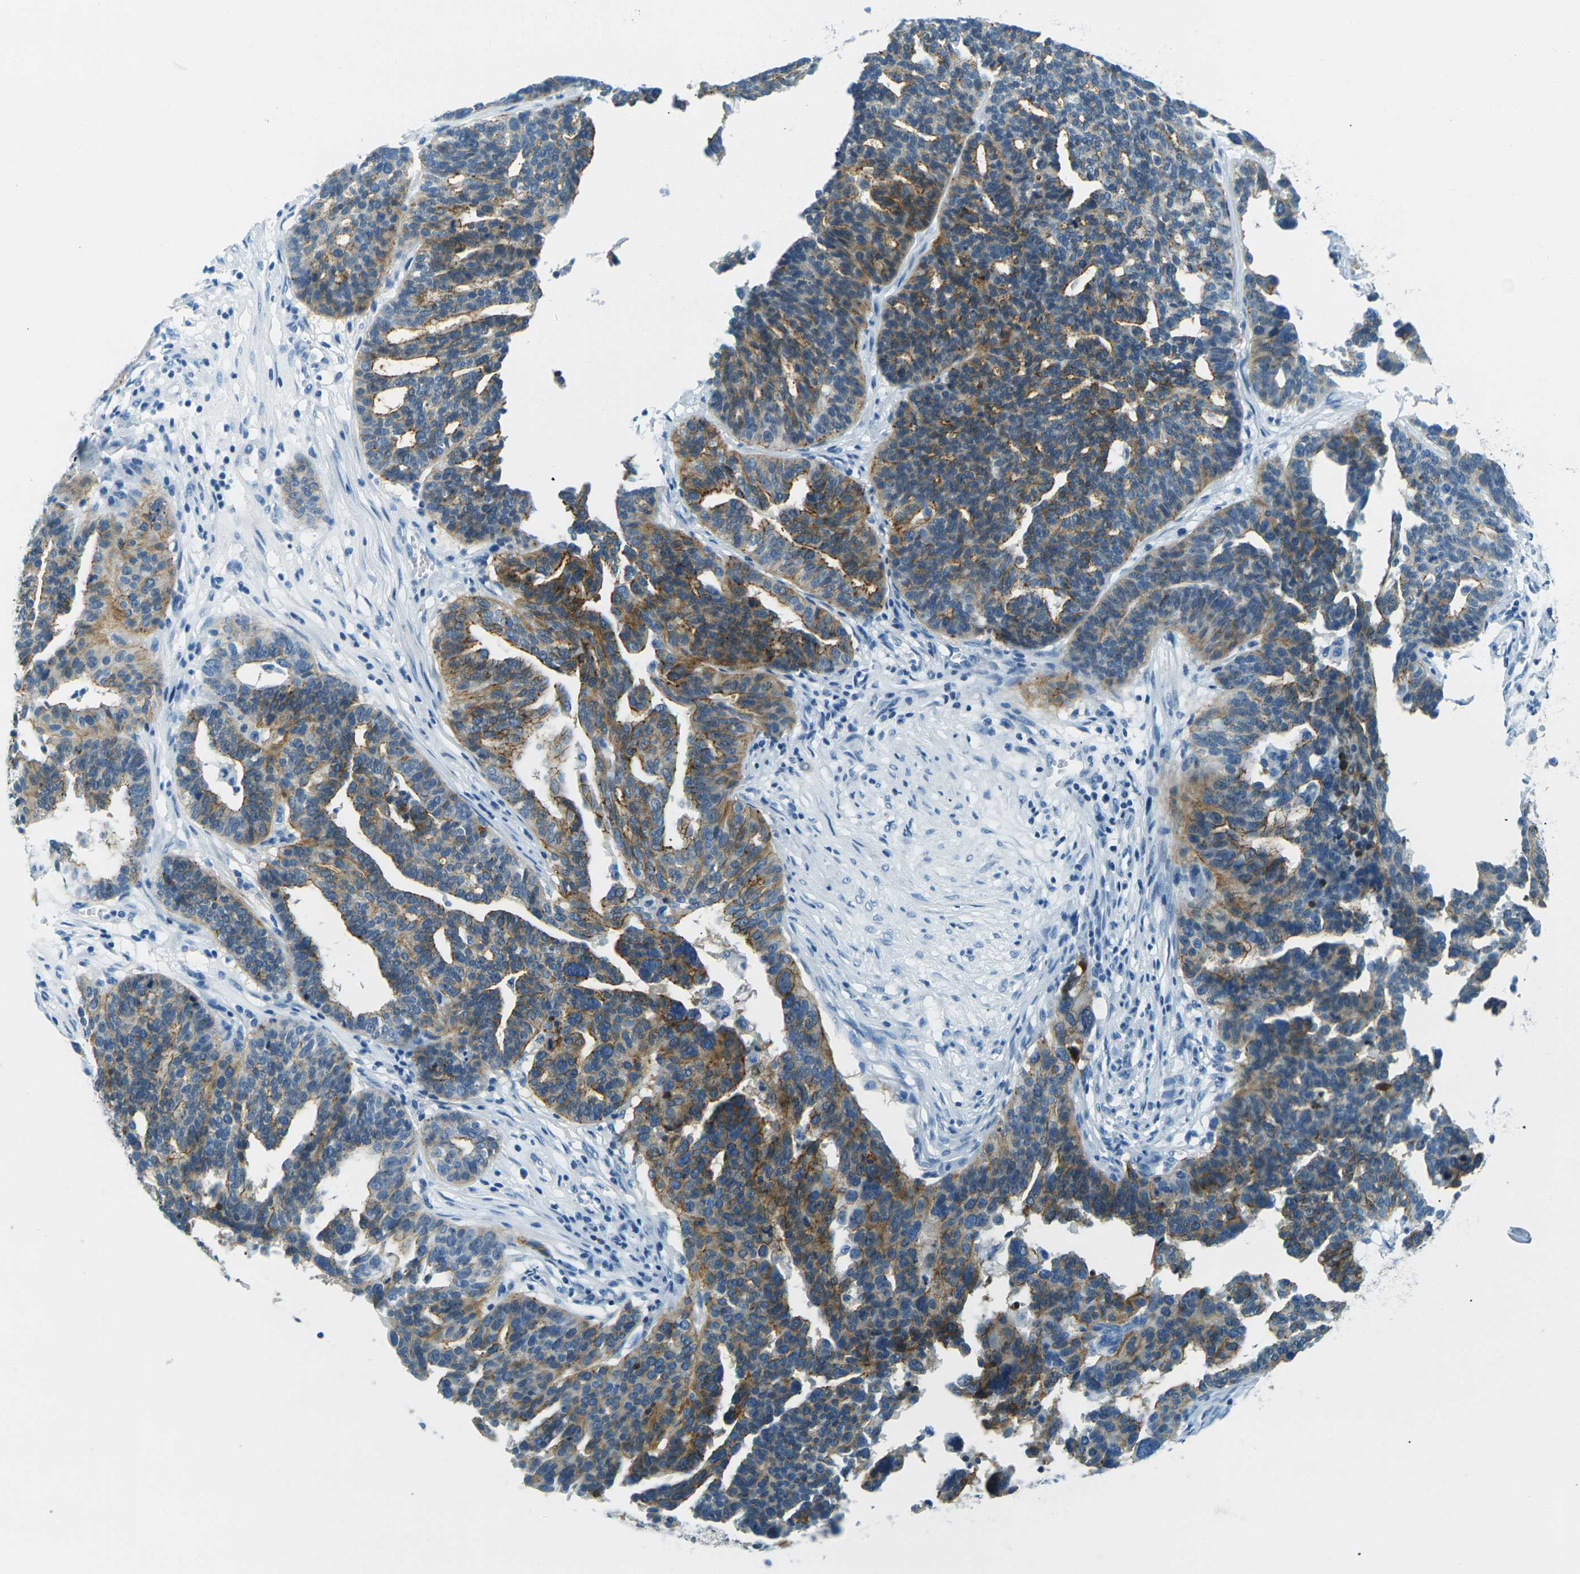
{"staining": {"intensity": "moderate", "quantity": "25%-75%", "location": "cytoplasmic/membranous"}, "tissue": "ovarian cancer", "cell_type": "Tumor cells", "image_type": "cancer", "snomed": [{"axis": "morphology", "description": "Cystadenocarcinoma, serous, NOS"}, {"axis": "topography", "description": "Ovary"}], "caption": "IHC image of neoplastic tissue: human ovarian cancer (serous cystadenocarcinoma) stained using immunohistochemistry (IHC) shows medium levels of moderate protein expression localized specifically in the cytoplasmic/membranous of tumor cells, appearing as a cytoplasmic/membranous brown color.", "gene": "OCLN", "patient": {"sex": "female", "age": 59}}